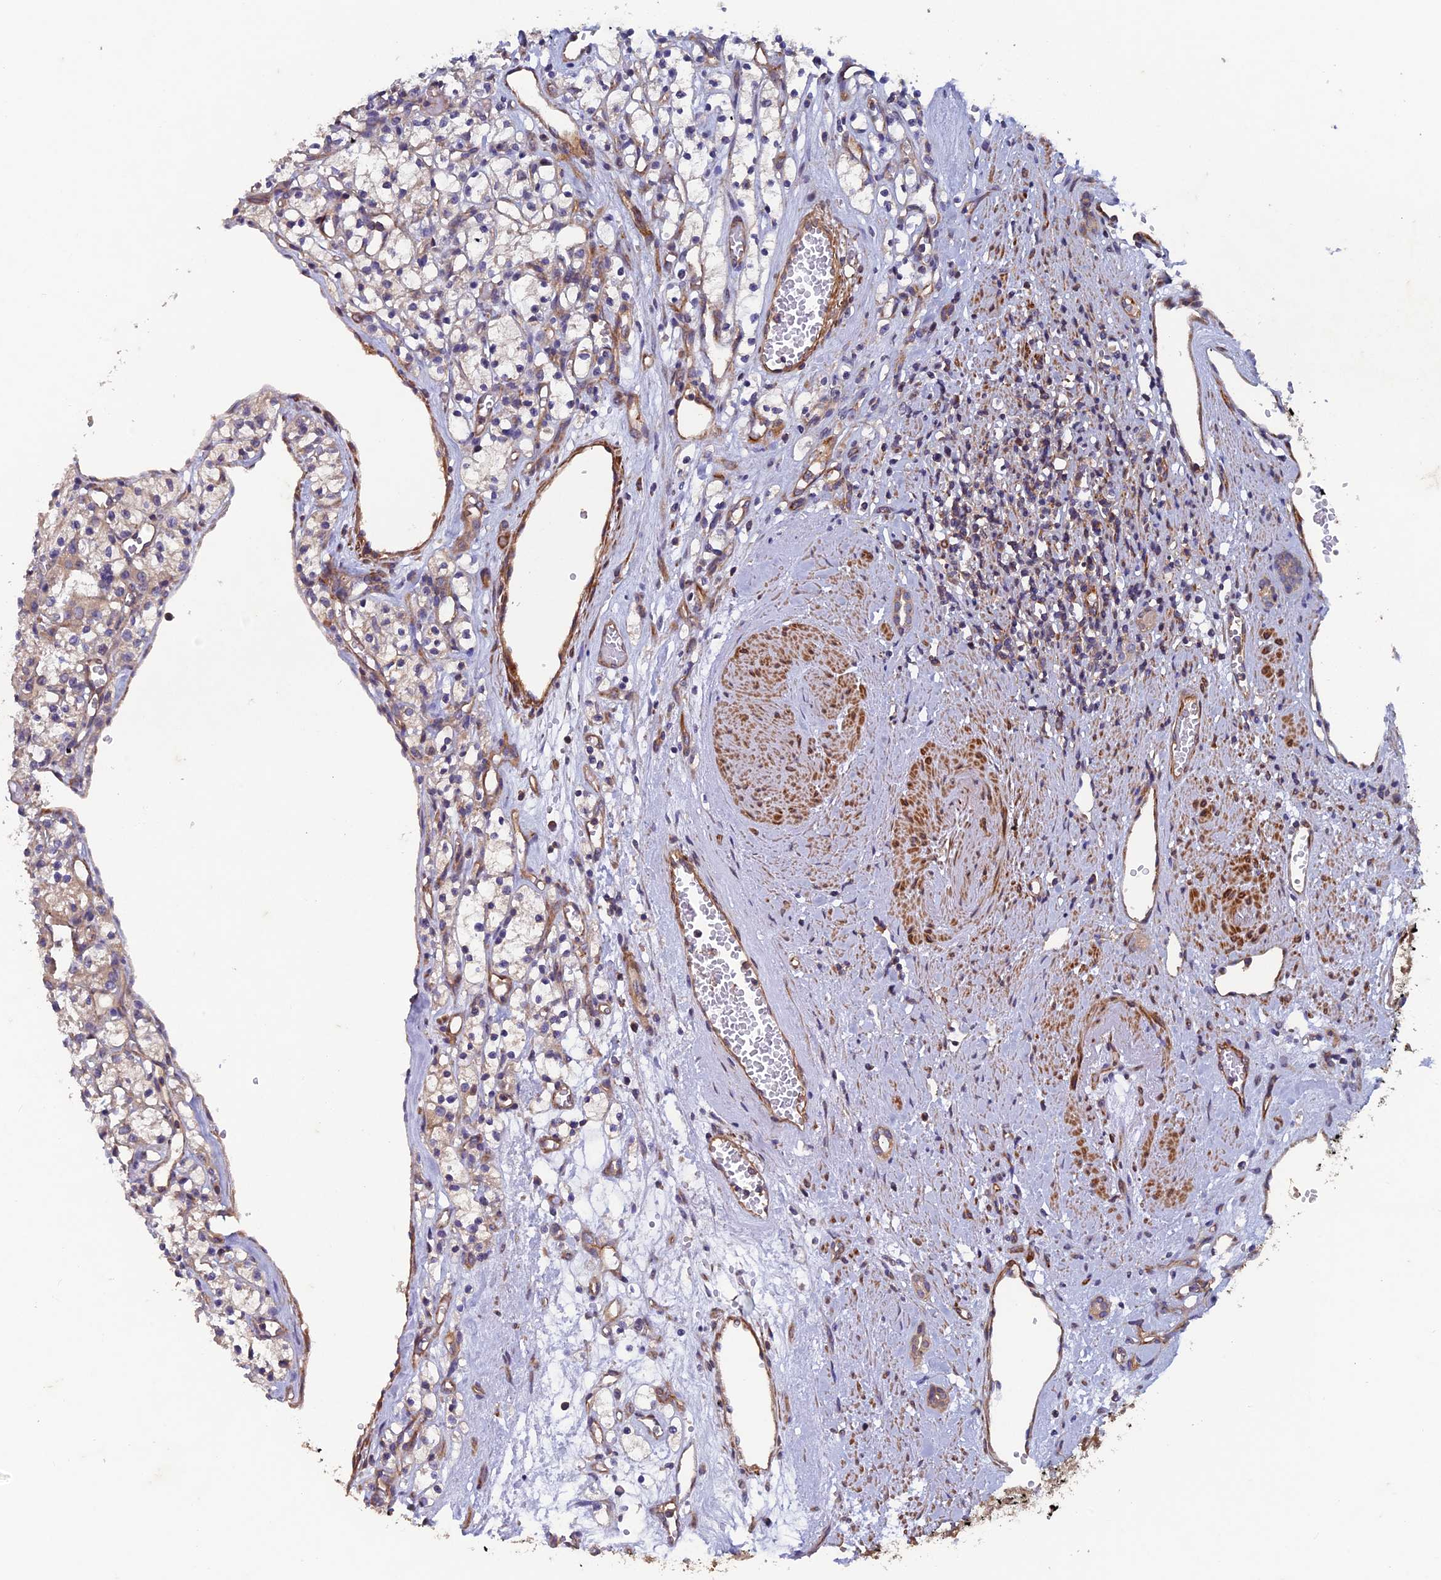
{"staining": {"intensity": "weak", "quantity": "<25%", "location": "cytoplasmic/membranous"}, "tissue": "renal cancer", "cell_type": "Tumor cells", "image_type": "cancer", "snomed": [{"axis": "morphology", "description": "Adenocarcinoma, NOS"}, {"axis": "topography", "description": "Kidney"}], "caption": "Immunohistochemistry of renal cancer demonstrates no positivity in tumor cells.", "gene": "NCAPG", "patient": {"sex": "female", "age": 59}}